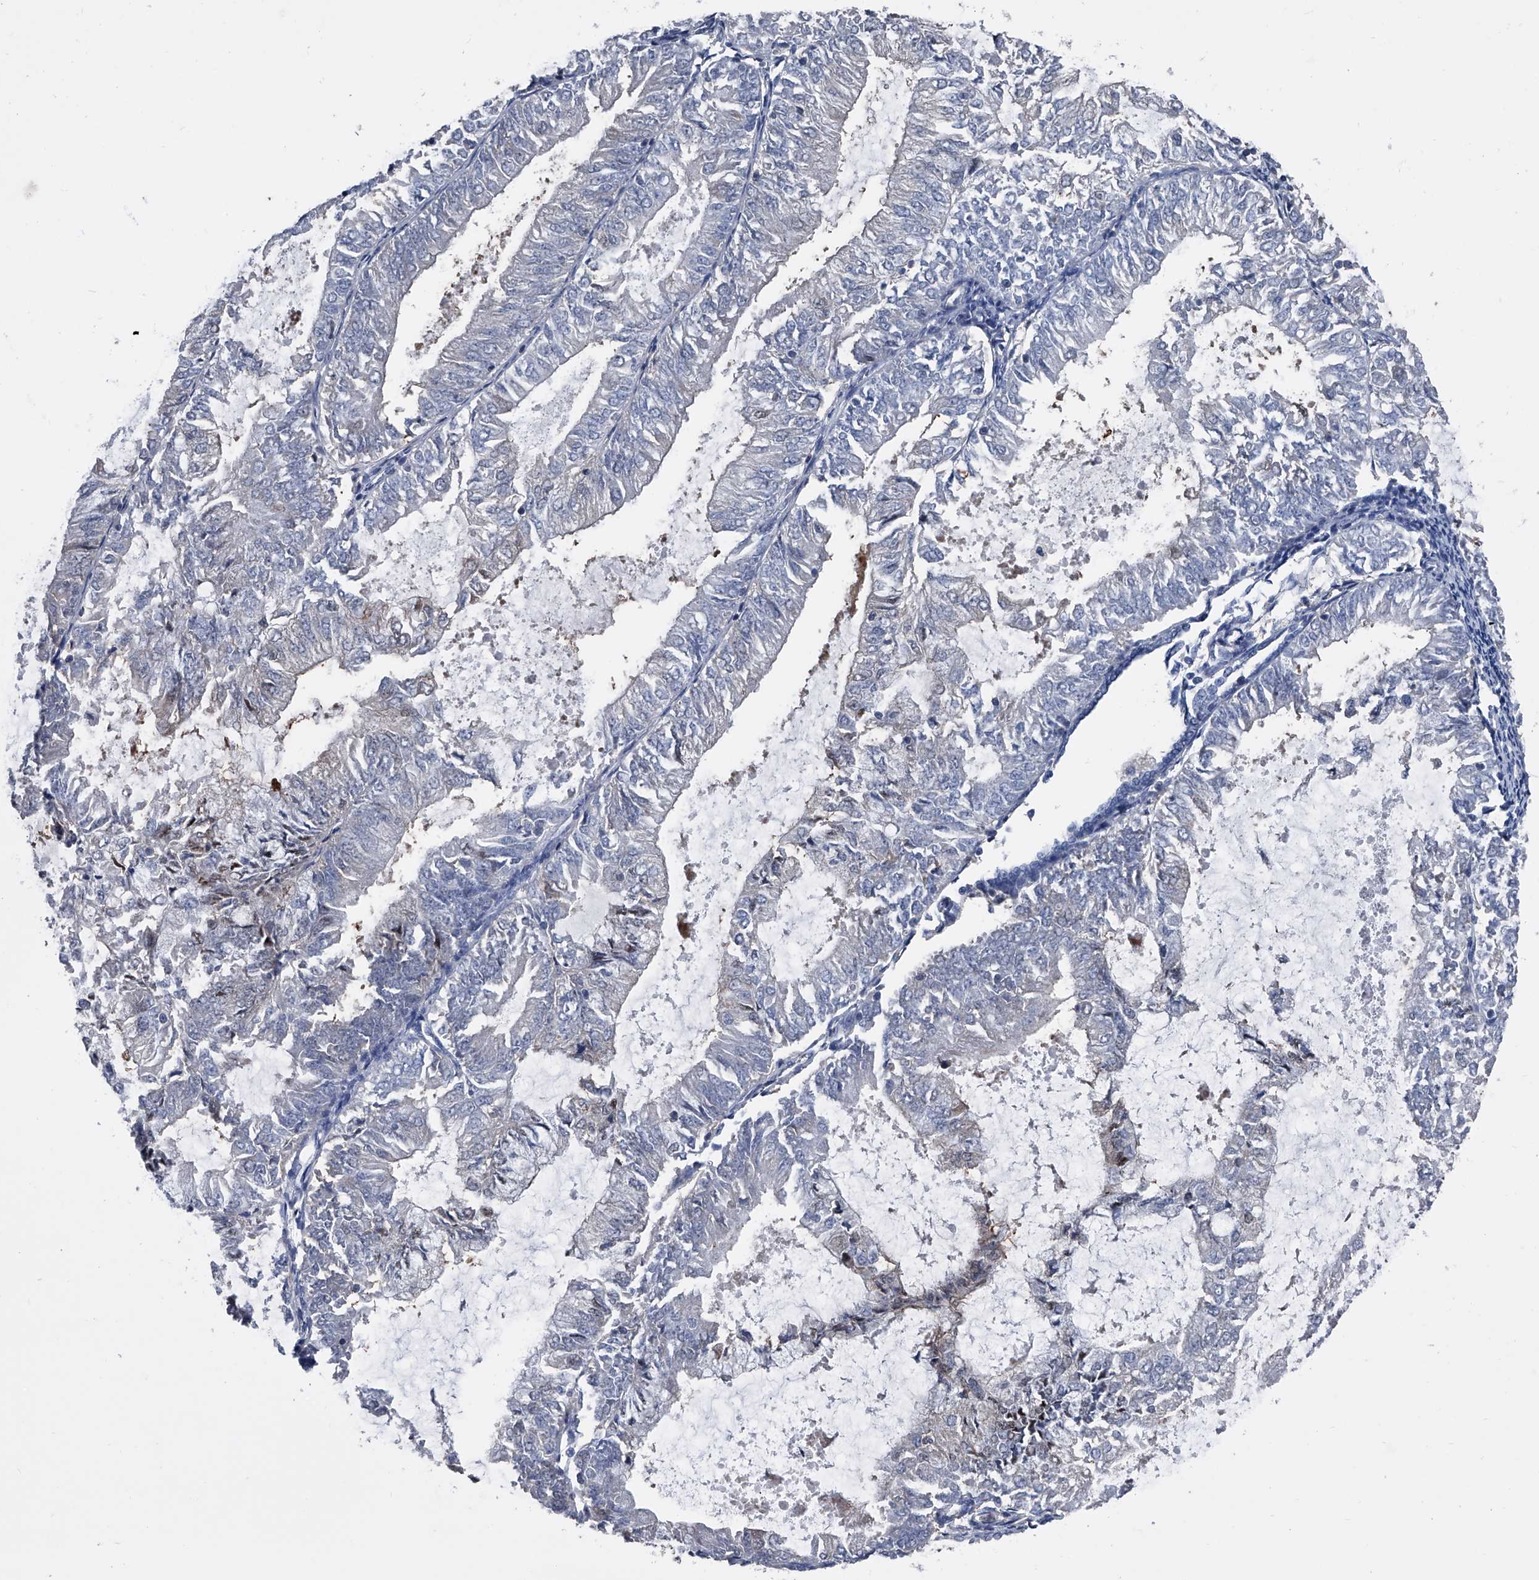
{"staining": {"intensity": "negative", "quantity": "none", "location": "none"}, "tissue": "endometrial cancer", "cell_type": "Tumor cells", "image_type": "cancer", "snomed": [{"axis": "morphology", "description": "Adenocarcinoma, NOS"}, {"axis": "topography", "description": "Endometrium"}], "caption": "The micrograph displays no significant expression in tumor cells of endometrial adenocarcinoma. (DAB IHC, high magnification).", "gene": "KIF13A", "patient": {"sex": "female", "age": 57}}